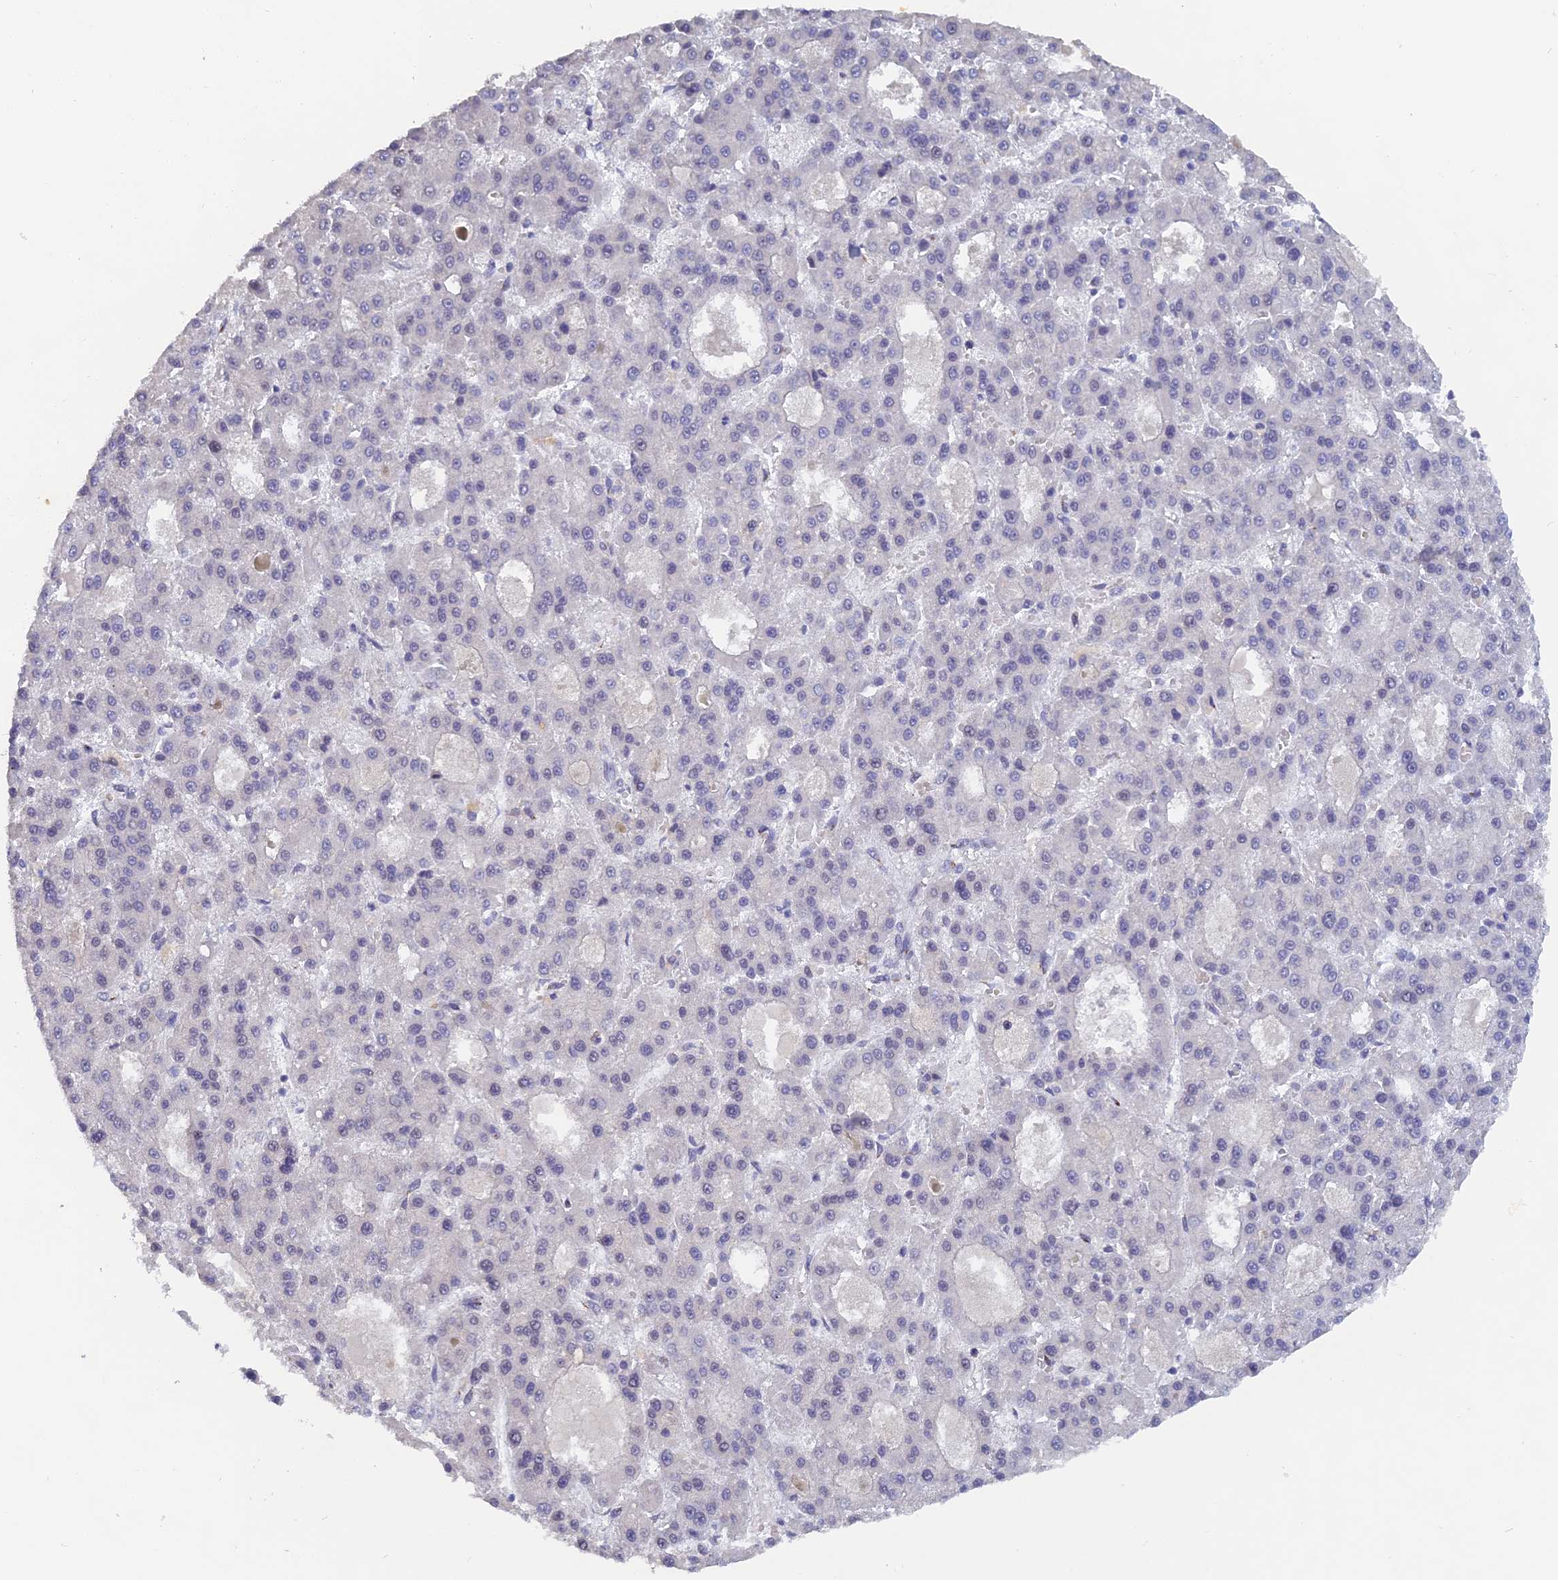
{"staining": {"intensity": "negative", "quantity": "none", "location": "none"}, "tissue": "liver cancer", "cell_type": "Tumor cells", "image_type": "cancer", "snomed": [{"axis": "morphology", "description": "Carcinoma, Hepatocellular, NOS"}, {"axis": "topography", "description": "Liver"}], "caption": "This is an IHC histopathology image of human hepatocellular carcinoma (liver). There is no positivity in tumor cells.", "gene": "THOC3", "patient": {"sex": "male", "age": 70}}